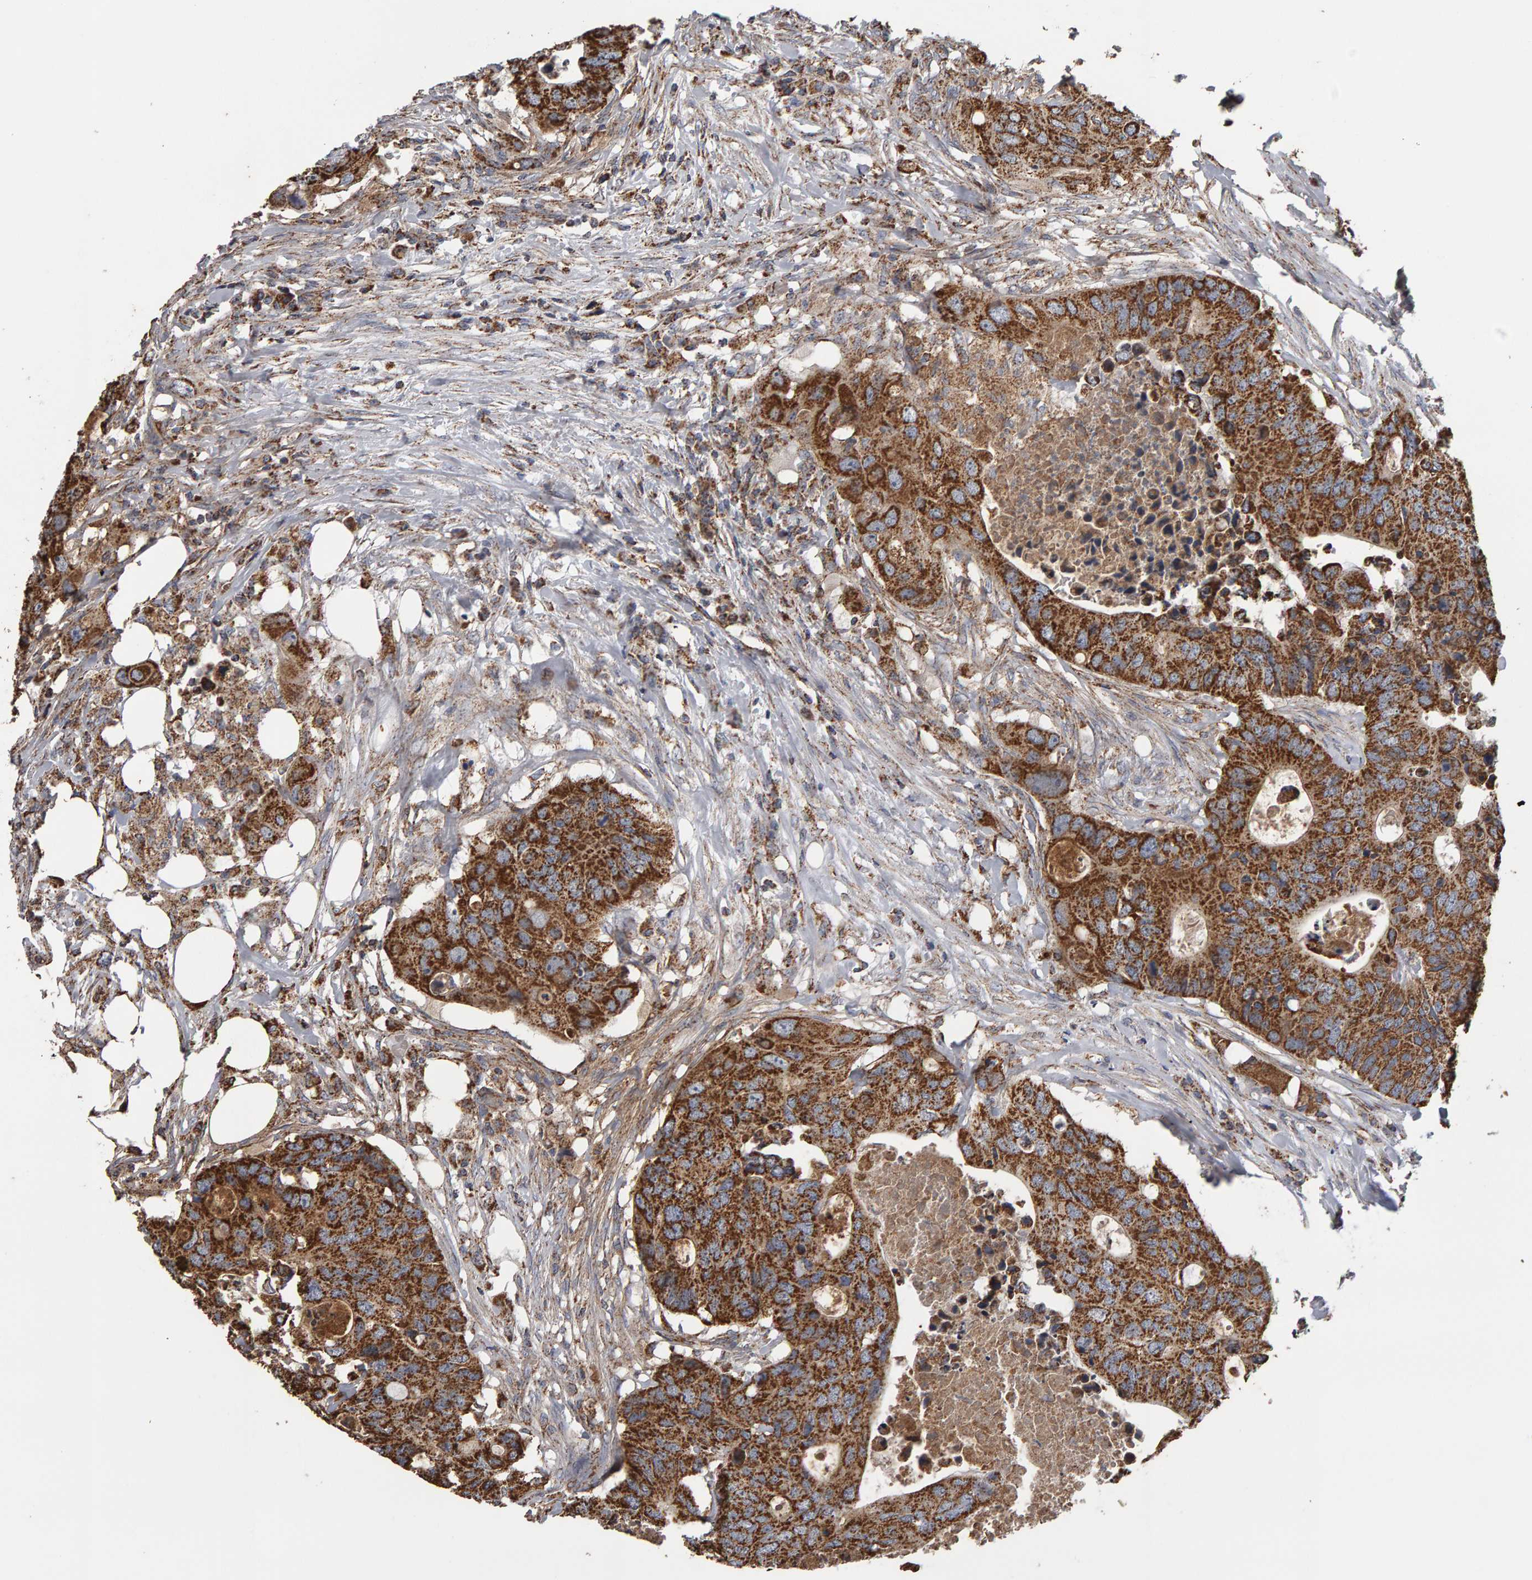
{"staining": {"intensity": "strong", "quantity": ">75%", "location": "cytoplasmic/membranous"}, "tissue": "colorectal cancer", "cell_type": "Tumor cells", "image_type": "cancer", "snomed": [{"axis": "morphology", "description": "Adenocarcinoma, NOS"}, {"axis": "topography", "description": "Colon"}], "caption": "A high-resolution micrograph shows immunohistochemistry staining of colorectal adenocarcinoma, which exhibits strong cytoplasmic/membranous positivity in approximately >75% of tumor cells.", "gene": "TOM1L1", "patient": {"sex": "male", "age": 71}}